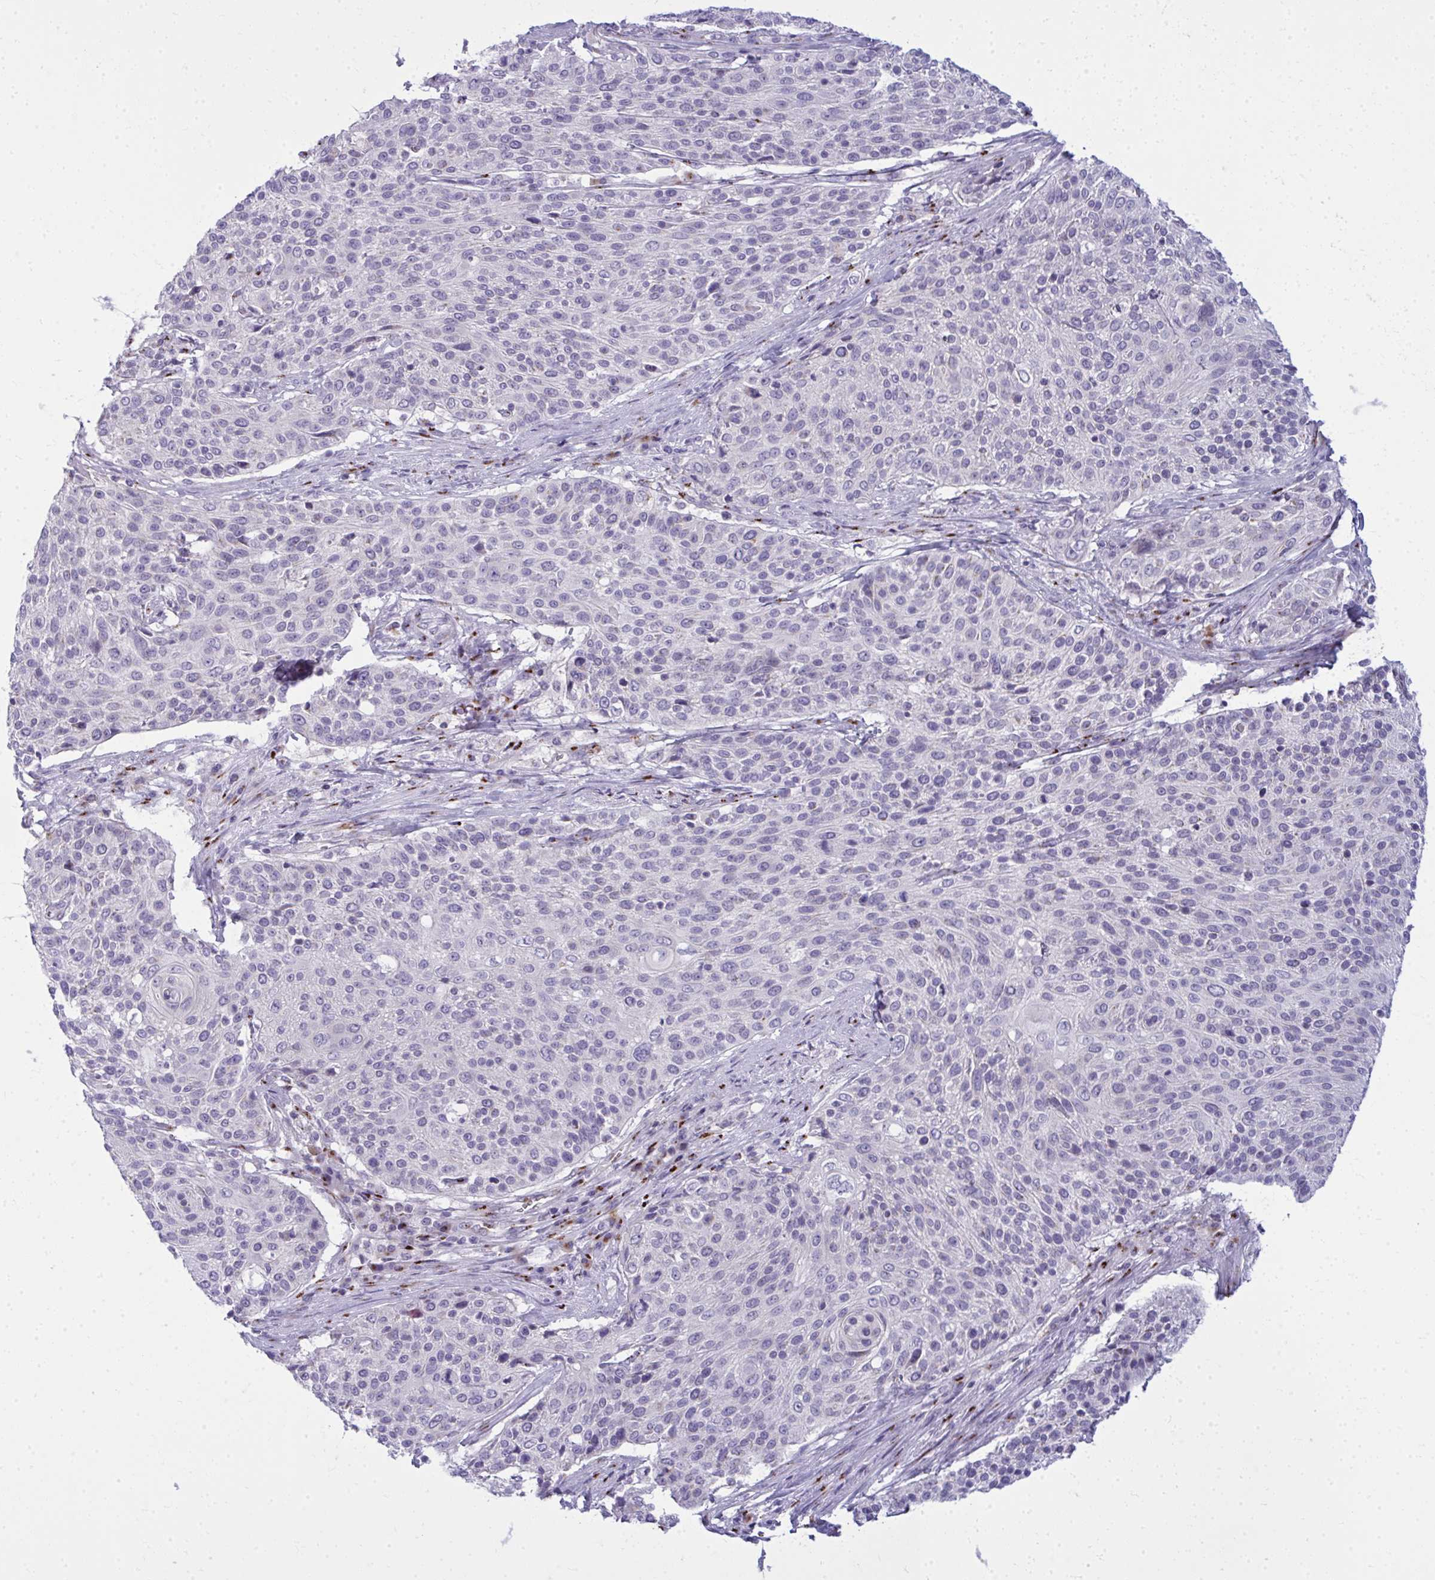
{"staining": {"intensity": "negative", "quantity": "none", "location": "none"}, "tissue": "cervical cancer", "cell_type": "Tumor cells", "image_type": "cancer", "snomed": [{"axis": "morphology", "description": "Squamous cell carcinoma, NOS"}, {"axis": "topography", "description": "Cervix"}], "caption": "Cervical cancer stained for a protein using IHC shows no expression tumor cells.", "gene": "DTX4", "patient": {"sex": "female", "age": 31}}